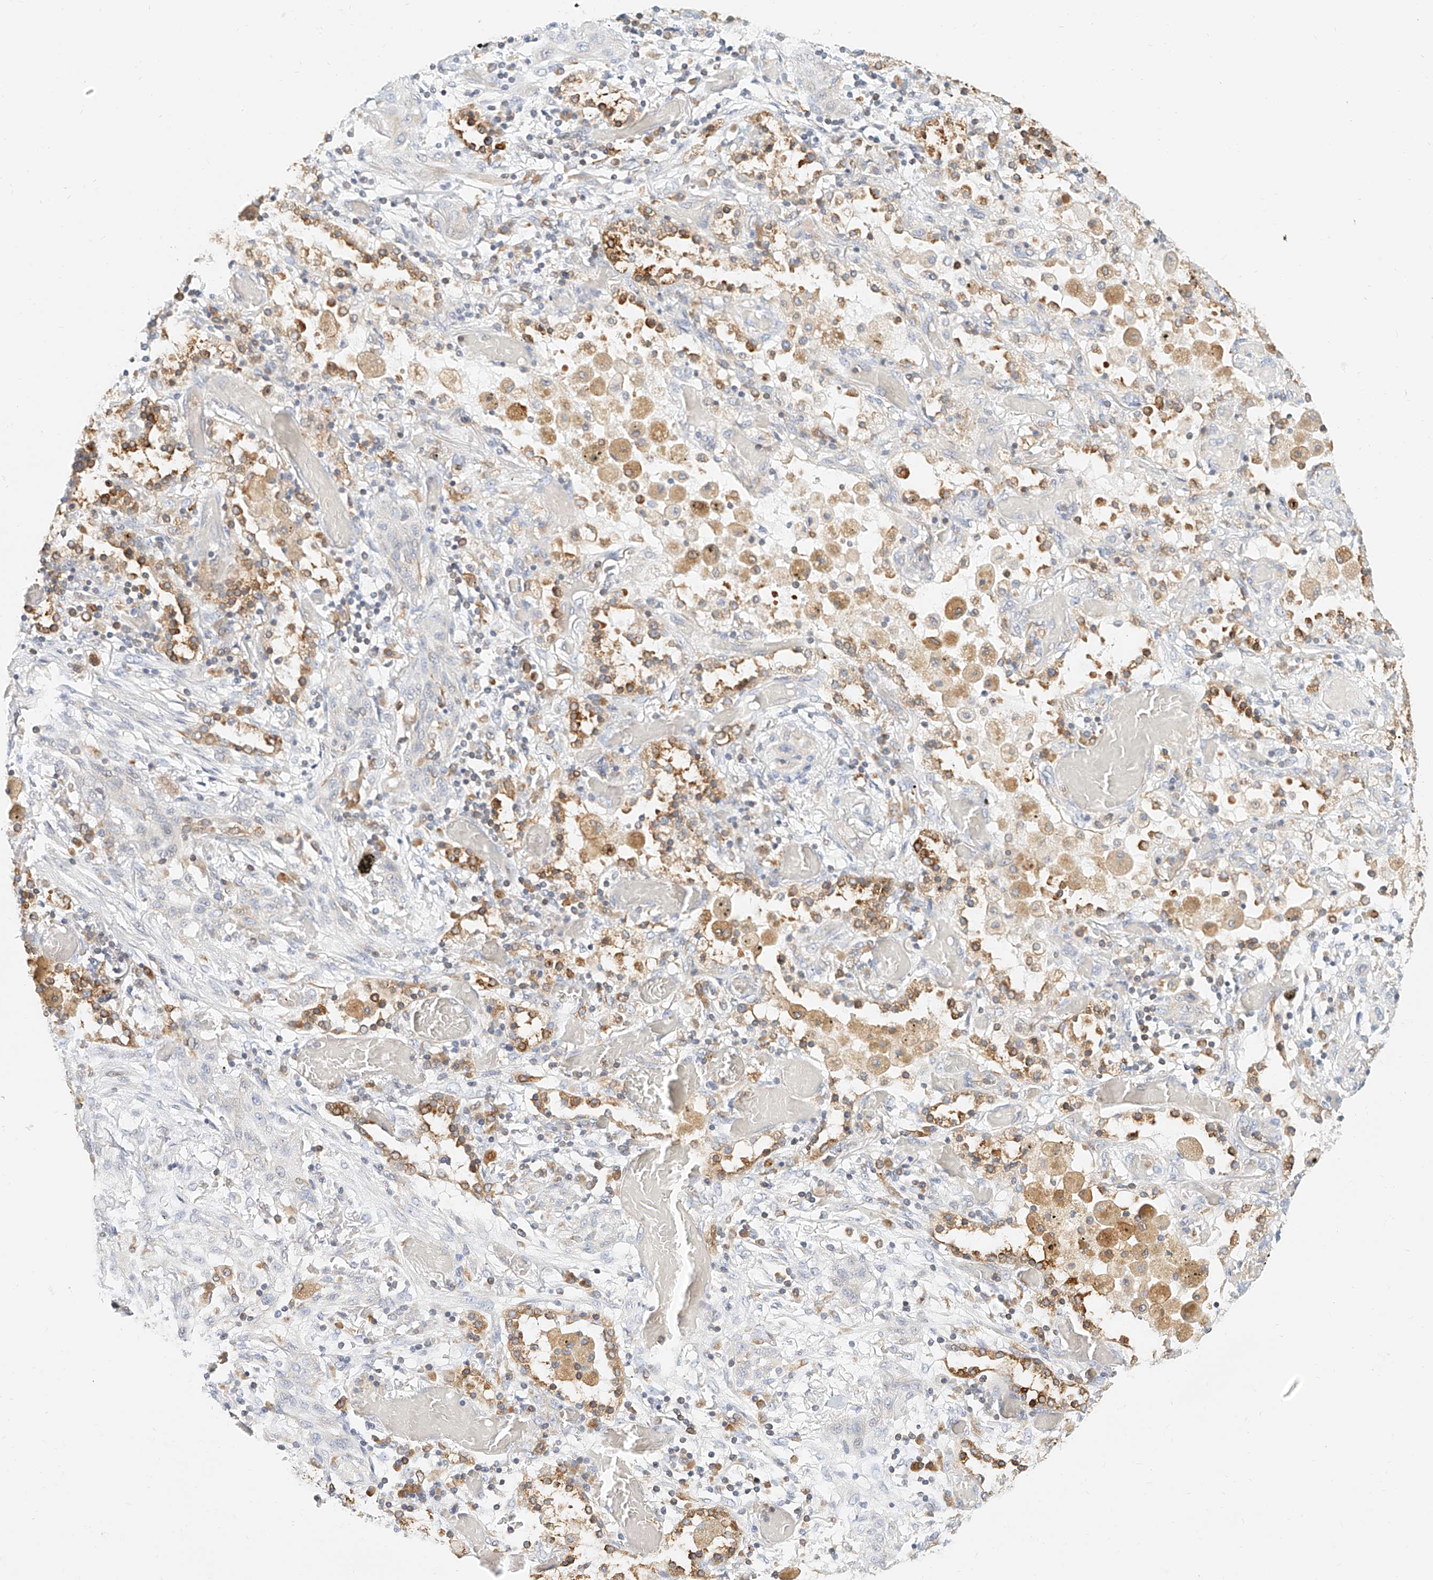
{"staining": {"intensity": "negative", "quantity": "none", "location": "none"}, "tissue": "lung cancer", "cell_type": "Tumor cells", "image_type": "cancer", "snomed": [{"axis": "morphology", "description": "Squamous cell carcinoma, NOS"}, {"axis": "topography", "description": "Lung"}], "caption": "DAB (3,3'-diaminobenzidine) immunohistochemical staining of human lung cancer (squamous cell carcinoma) displays no significant positivity in tumor cells. (IHC, brightfield microscopy, high magnification).", "gene": "DHRS7", "patient": {"sex": "female", "age": 47}}